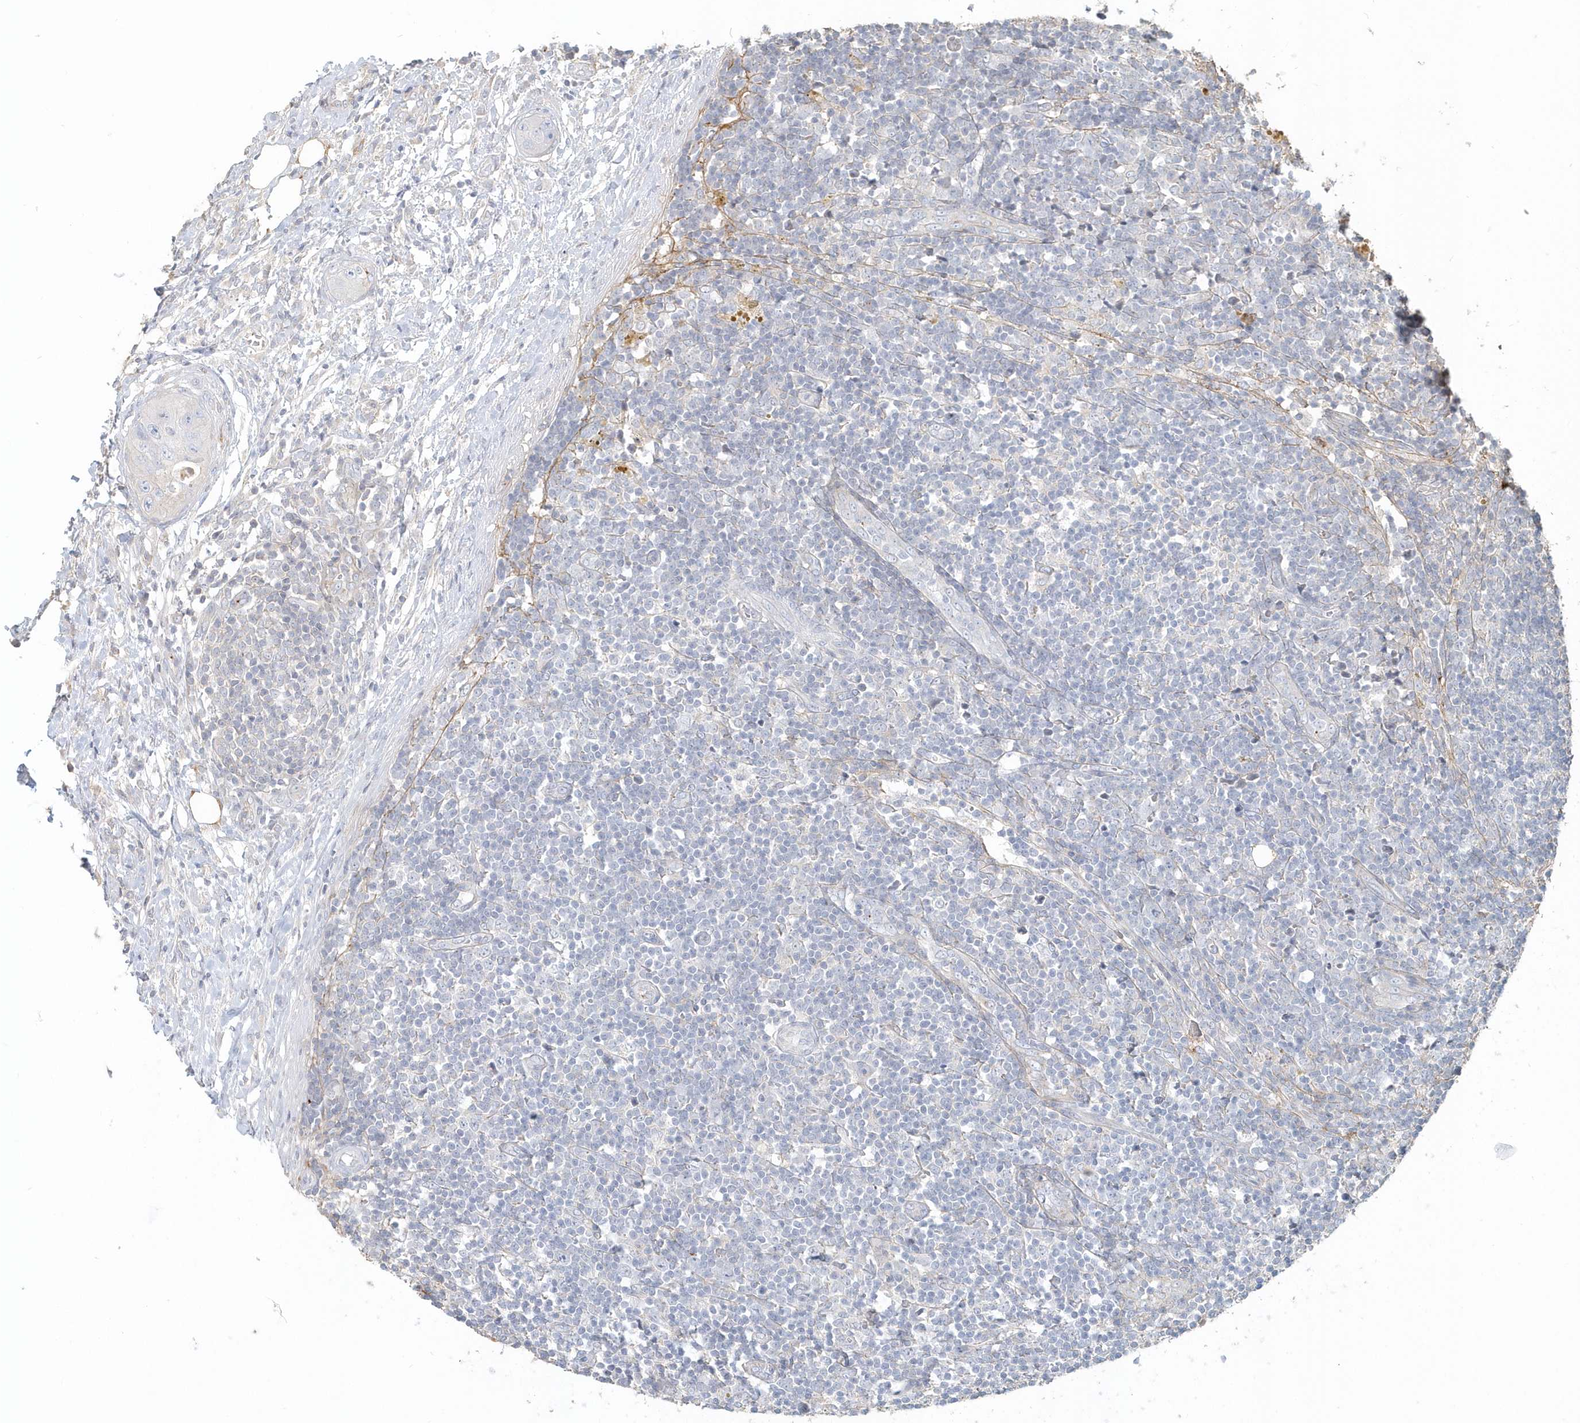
{"staining": {"intensity": "negative", "quantity": "none", "location": "none"}, "tissue": "lymph node", "cell_type": "Germinal center cells", "image_type": "normal", "snomed": [{"axis": "morphology", "description": "Normal tissue, NOS"}, {"axis": "morphology", "description": "Squamous cell carcinoma, metastatic, NOS"}, {"axis": "topography", "description": "Lymph node"}], "caption": "Protein analysis of unremarkable lymph node shows no significant positivity in germinal center cells.", "gene": "MMRN1", "patient": {"sex": "male", "age": 73}}